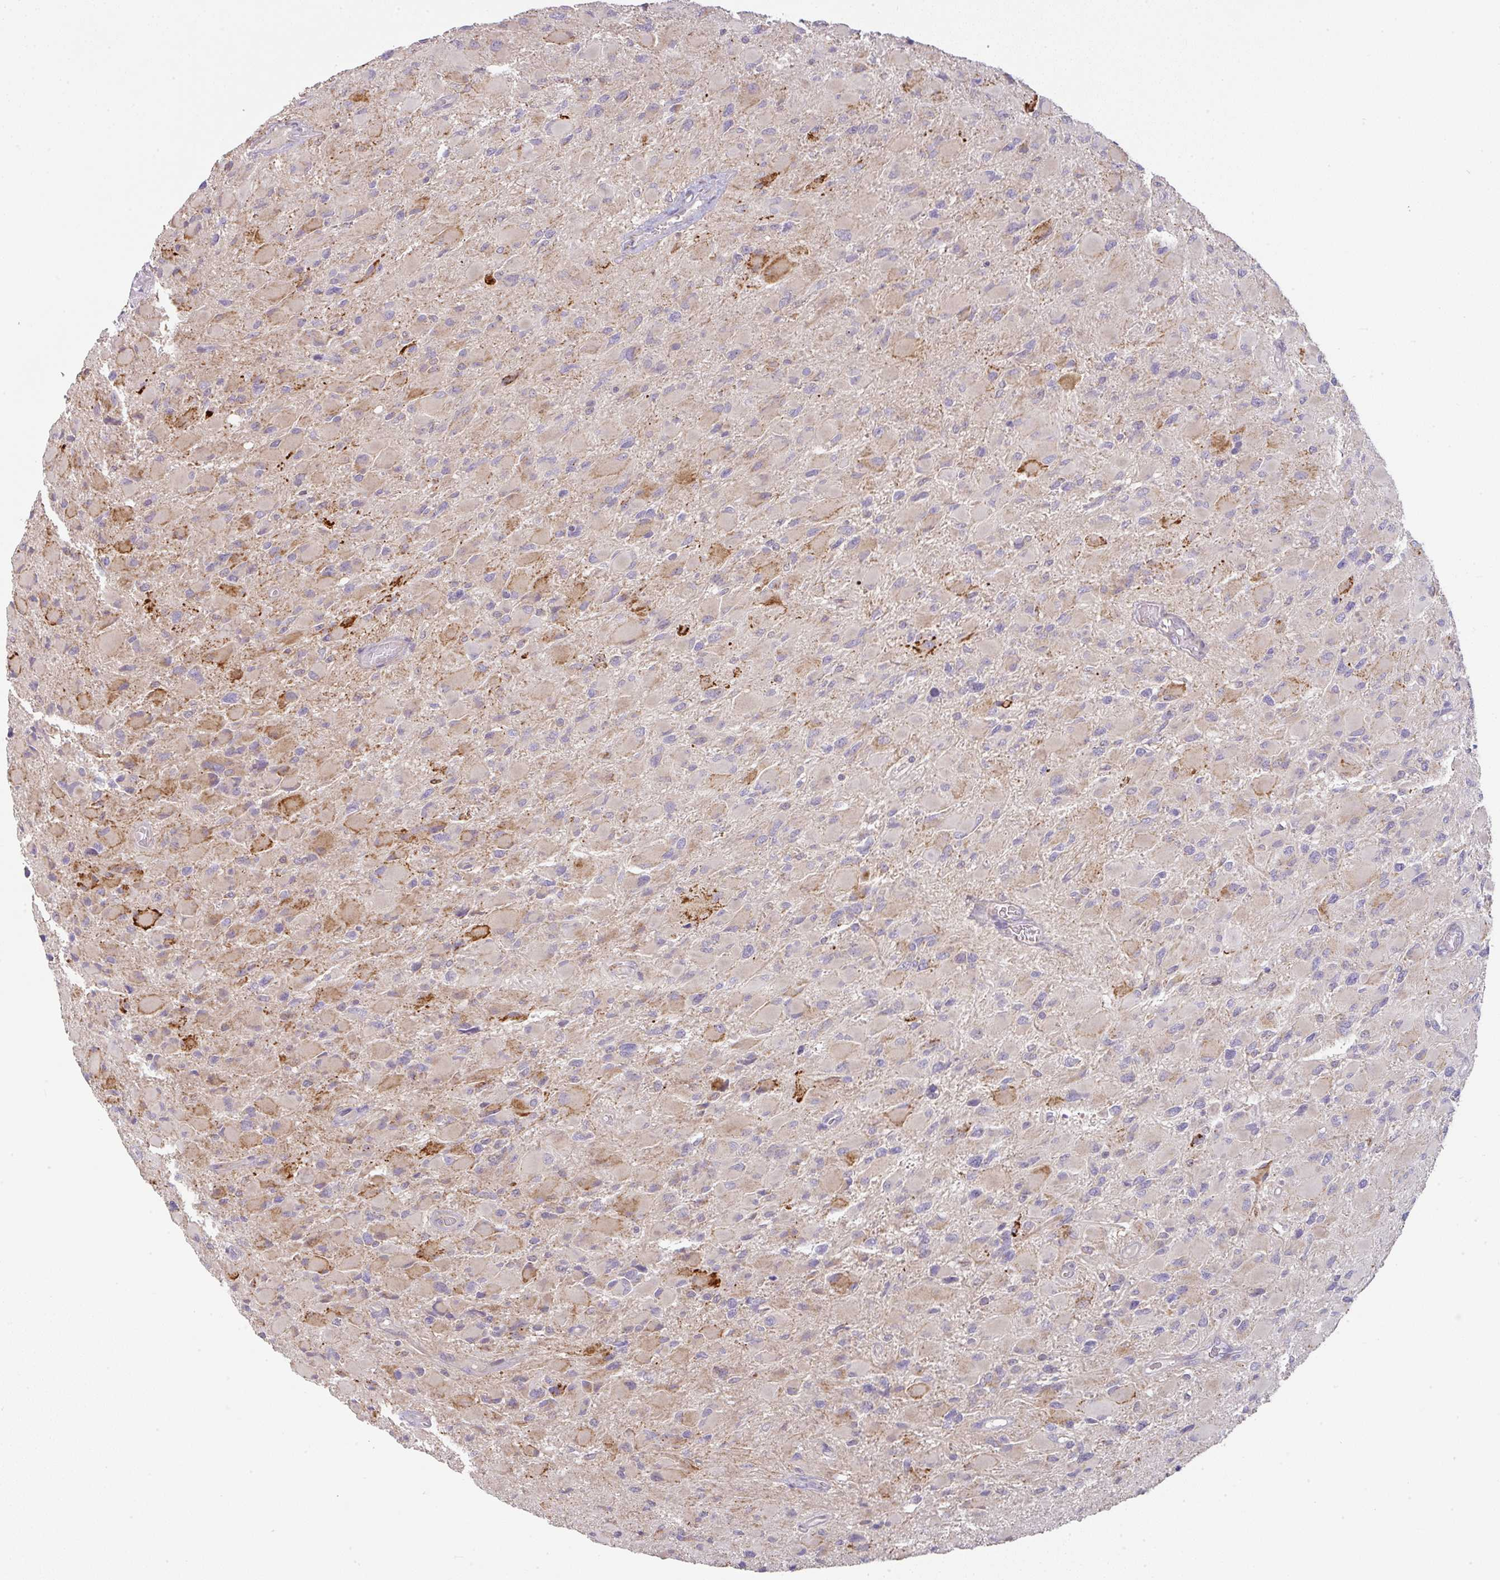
{"staining": {"intensity": "moderate", "quantity": "<25%", "location": "cytoplasmic/membranous"}, "tissue": "glioma", "cell_type": "Tumor cells", "image_type": "cancer", "snomed": [{"axis": "morphology", "description": "Glioma, malignant, High grade"}, {"axis": "topography", "description": "Cerebral cortex"}], "caption": "High-magnification brightfield microscopy of glioma stained with DAB (brown) and counterstained with hematoxylin (blue). tumor cells exhibit moderate cytoplasmic/membranous positivity is appreciated in approximately<25% of cells. (DAB (3,3'-diaminobenzidine) IHC with brightfield microscopy, high magnification).", "gene": "MOB1A", "patient": {"sex": "female", "age": 36}}